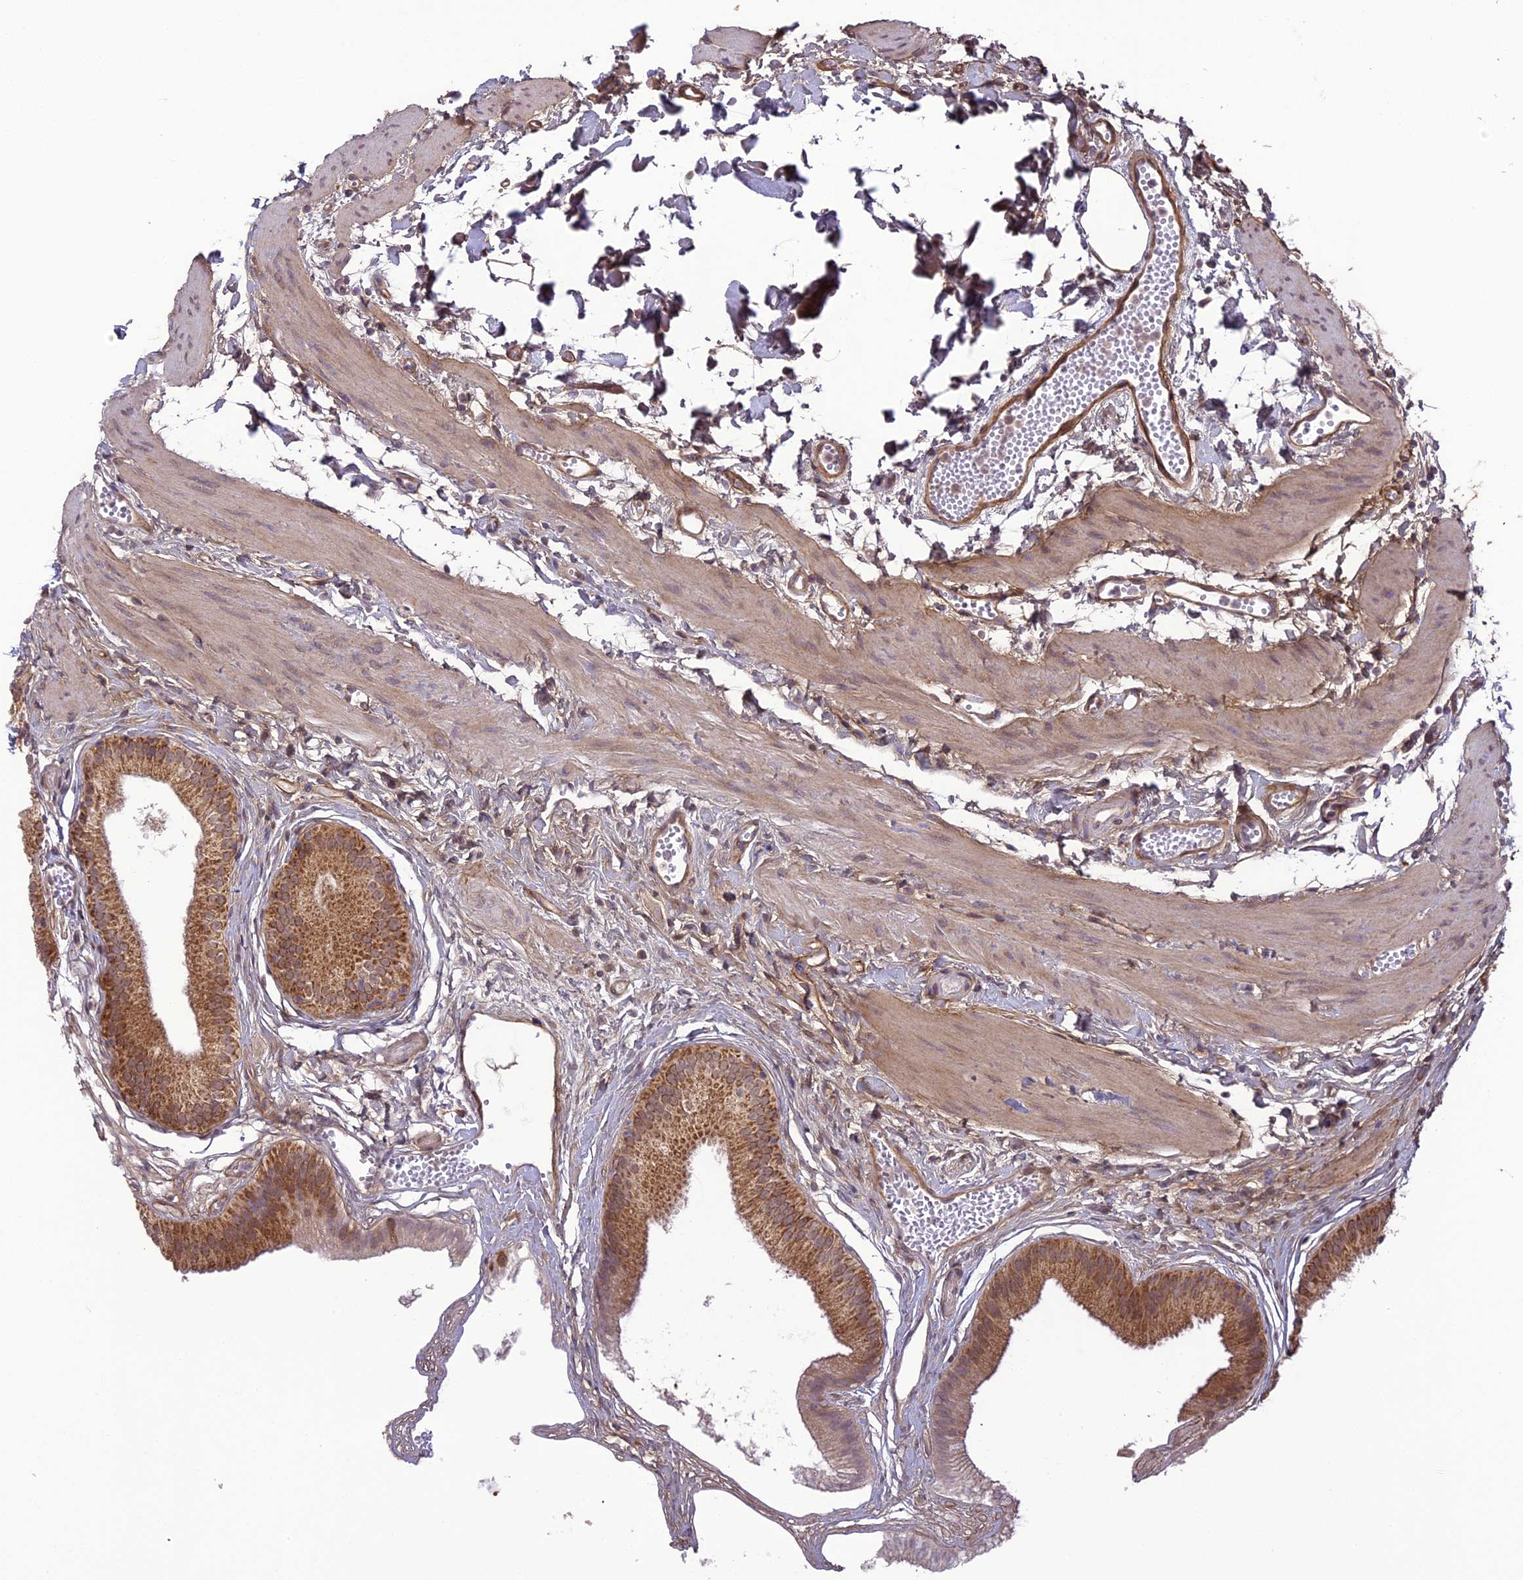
{"staining": {"intensity": "moderate", "quantity": ">75%", "location": "cytoplasmic/membranous"}, "tissue": "gallbladder", "cell_type": "Glandular cells", "image_type": "normal", "snomed": [{"axis": "morphology", "description": "Normal tissue, NOS"}, {"axis": "topography", "description": "Gallbladder"}], "caption": "Glandular cells show moderate cytoplasmic/membranous expression in about >75% of cells in unremarkable gallbladder. (brown staining indicates protein expression, while blue staining denotes nuclei).", "gene": "ERG28", "patient": {"sex": "female", "age": 54}}